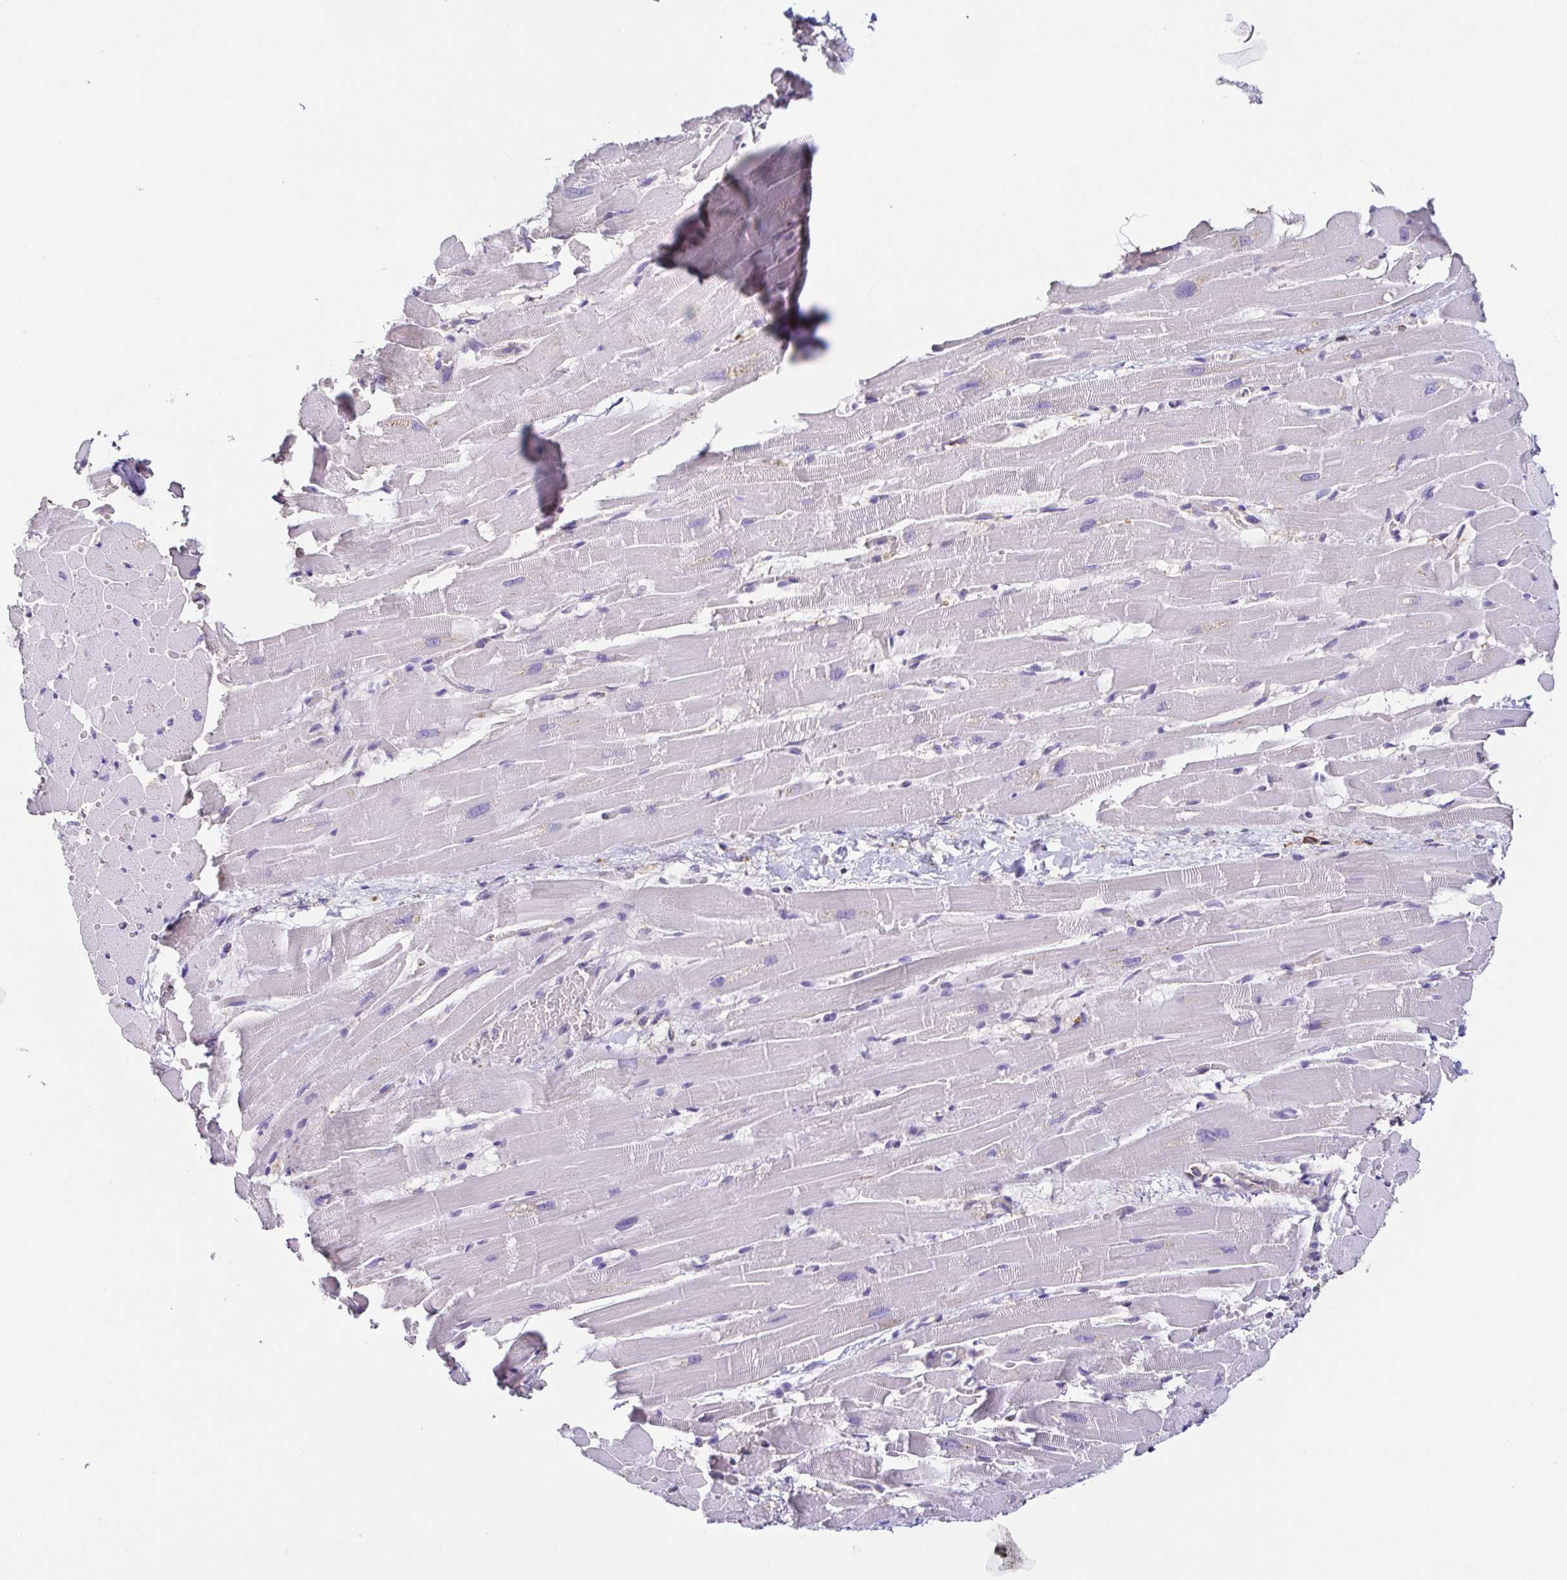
{"staining": {"intensity": "negative", "quantity": "none", "location": "none"}, "tissue": "heart muscle", "cell_type": "Cardiomyocytes", "image_type": "normal", "snomed": [{"axis": "morphology", "description": "Normal tissue, NOS"}, {"axis": "topography", "description": "Heart"}], "caption": "There is no significant staining in cardiomyocytes of heart muscle. (Immunohistochemistry (ihc), brightfield microscopy, high magnification).", "gene": "ANXA10", "patient": {"sex": "male", "age": 37}}